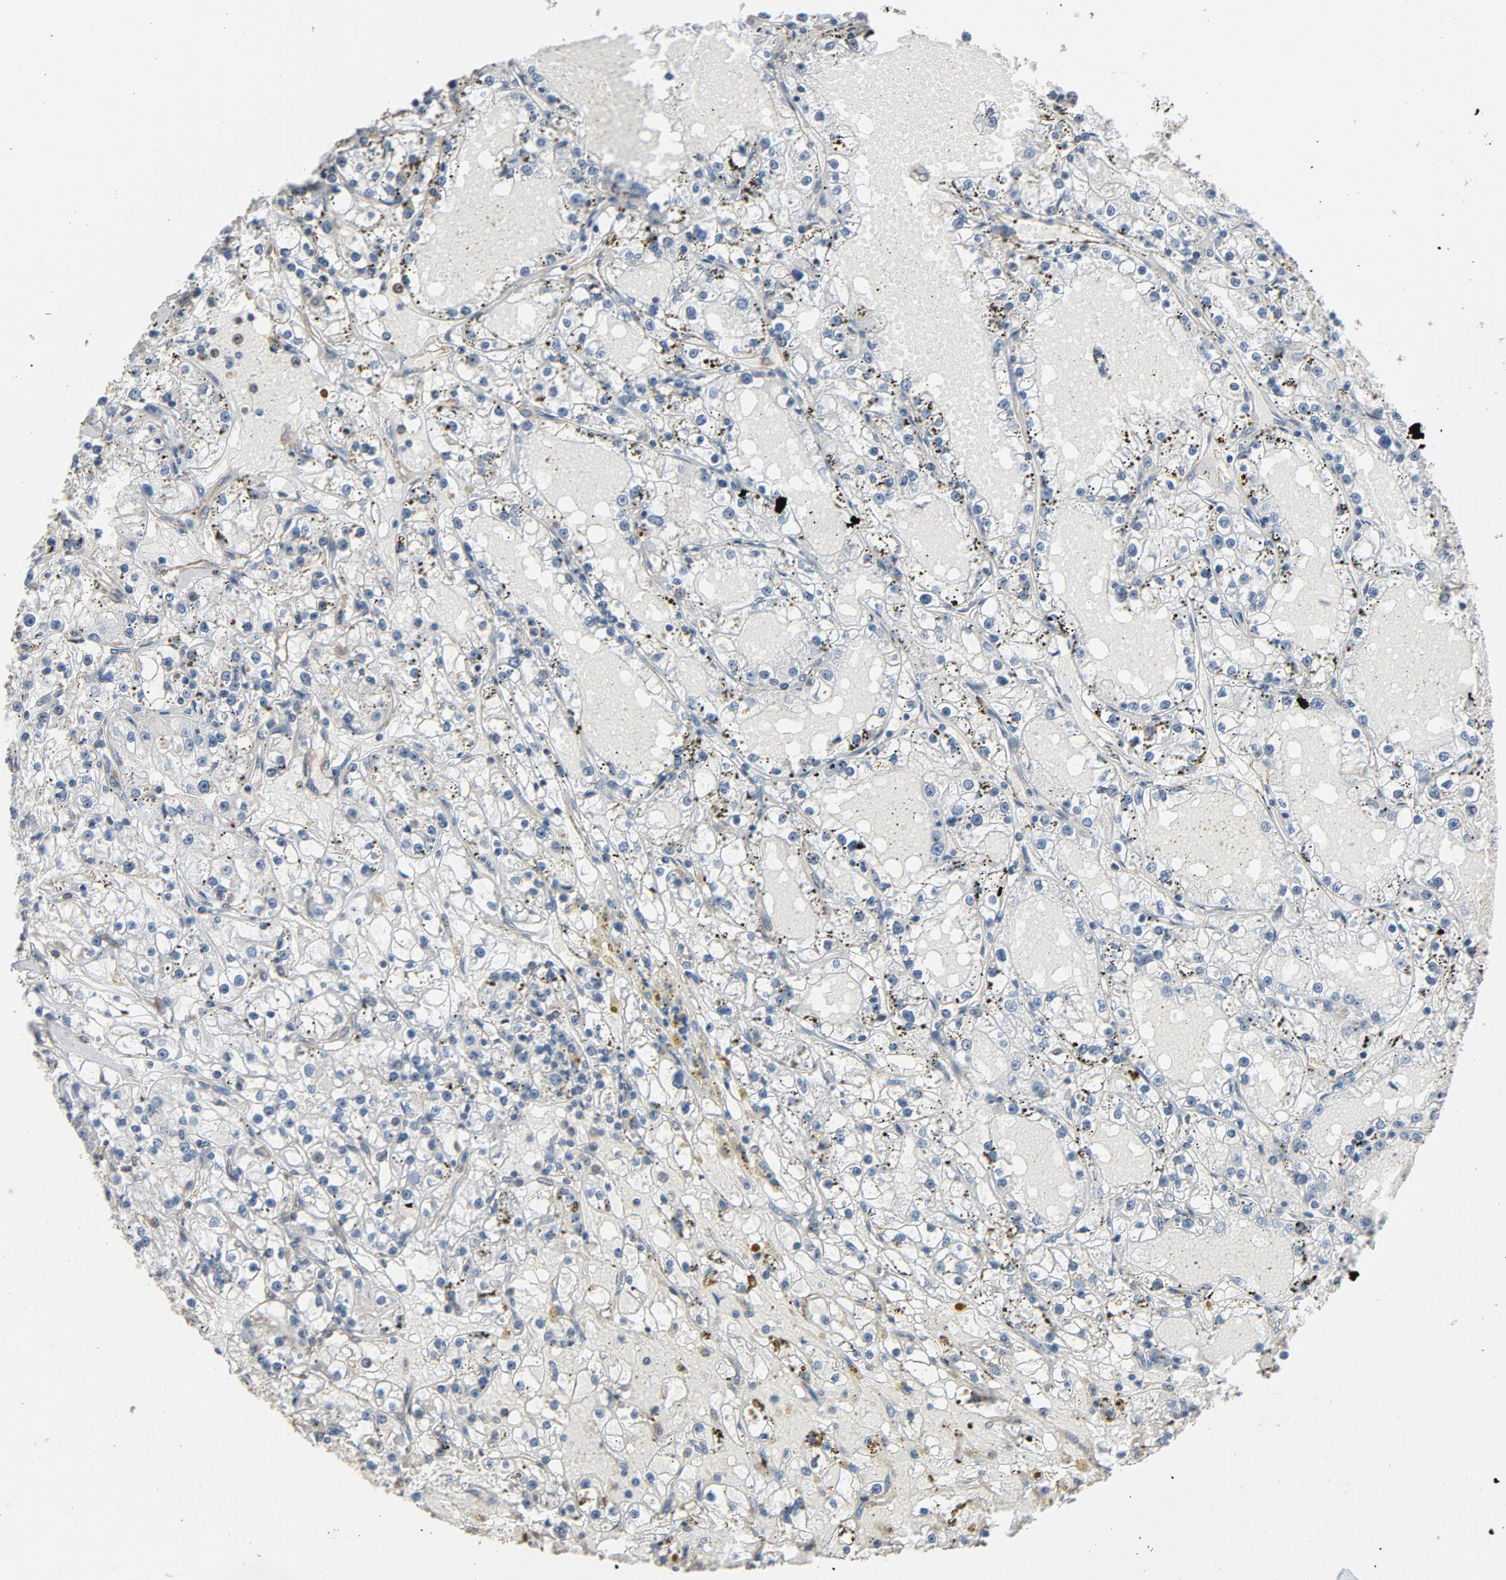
{"staining": {"intensity": "negative", "quantity": "none", "location": "none"}, "tissue": "renal cancer", "cell_type": "Tumor cells", "image_type": "cancer", "snomed": [{"axis": "morphology", "description": "Adenocarcinoma, NOS"}, {"axis": "topography", "description": "Kidney"}], "caption": "IHC of human renal adenocarcinoma reveals no expression in tumor cells.", "gene": "SOX6", "patient": {"sex": "male", "age": 56}}